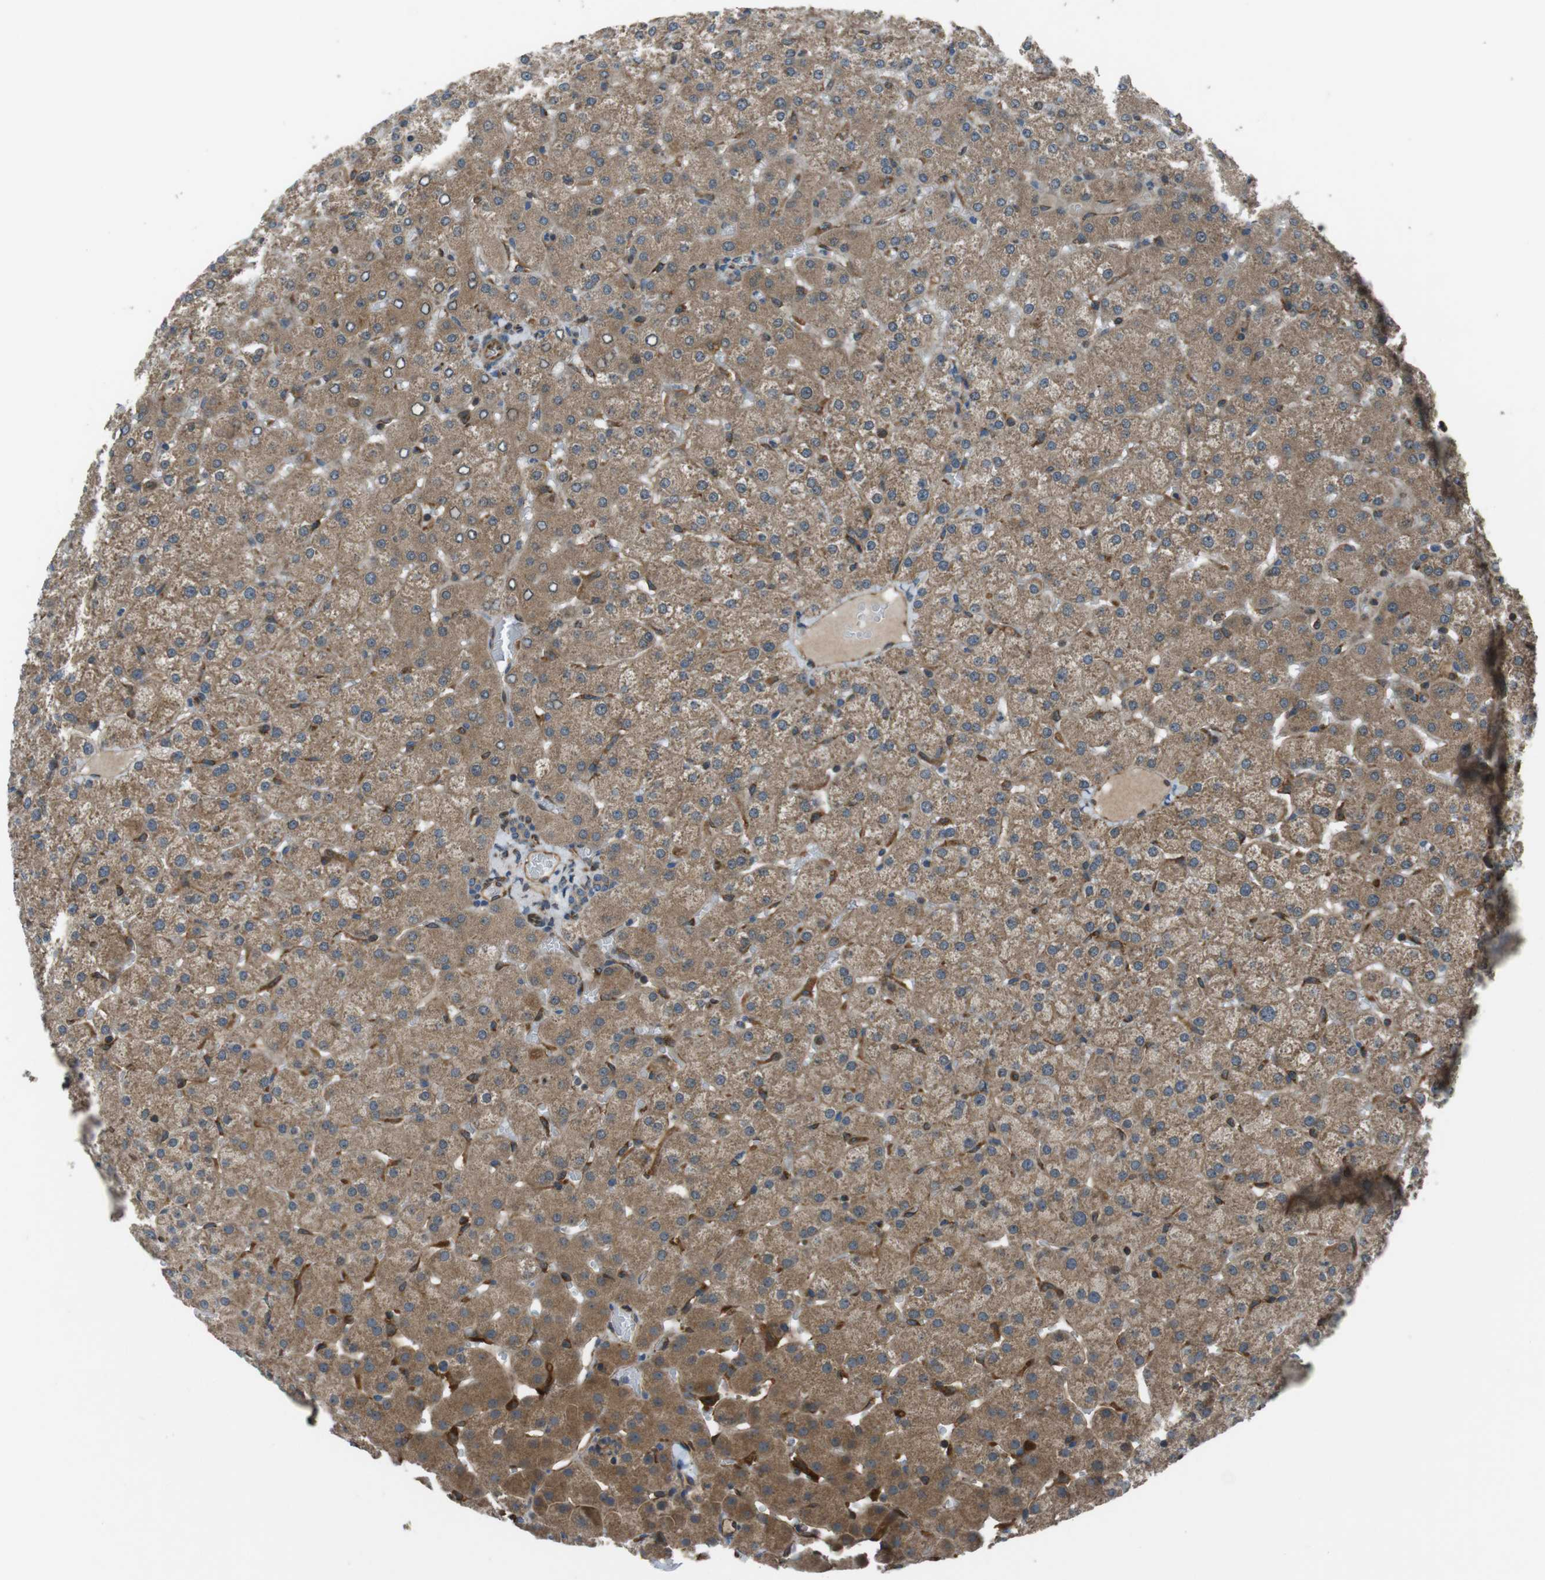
{"staining": {"intensity": "weak", "quantity": "25%-75%", "location": "cytoplasmic/membranous"}, "tissue": "liver", "cell_type": "Cholangiocytes", "image_type": "normal", "snomed": [{"axis": "morphology", "description": "Normal tissue, NOS"}, {"axis": "topography", "description": "Liver"}], "caption": "DAB immunohistochemical staining of normal liver exhibits weak cytoplasmic/membranous protein expression in approximately 25%-75% of cholangiocytes.", "gene": "GIMAP8", "patient": {"sex": "female", "age": 32}}